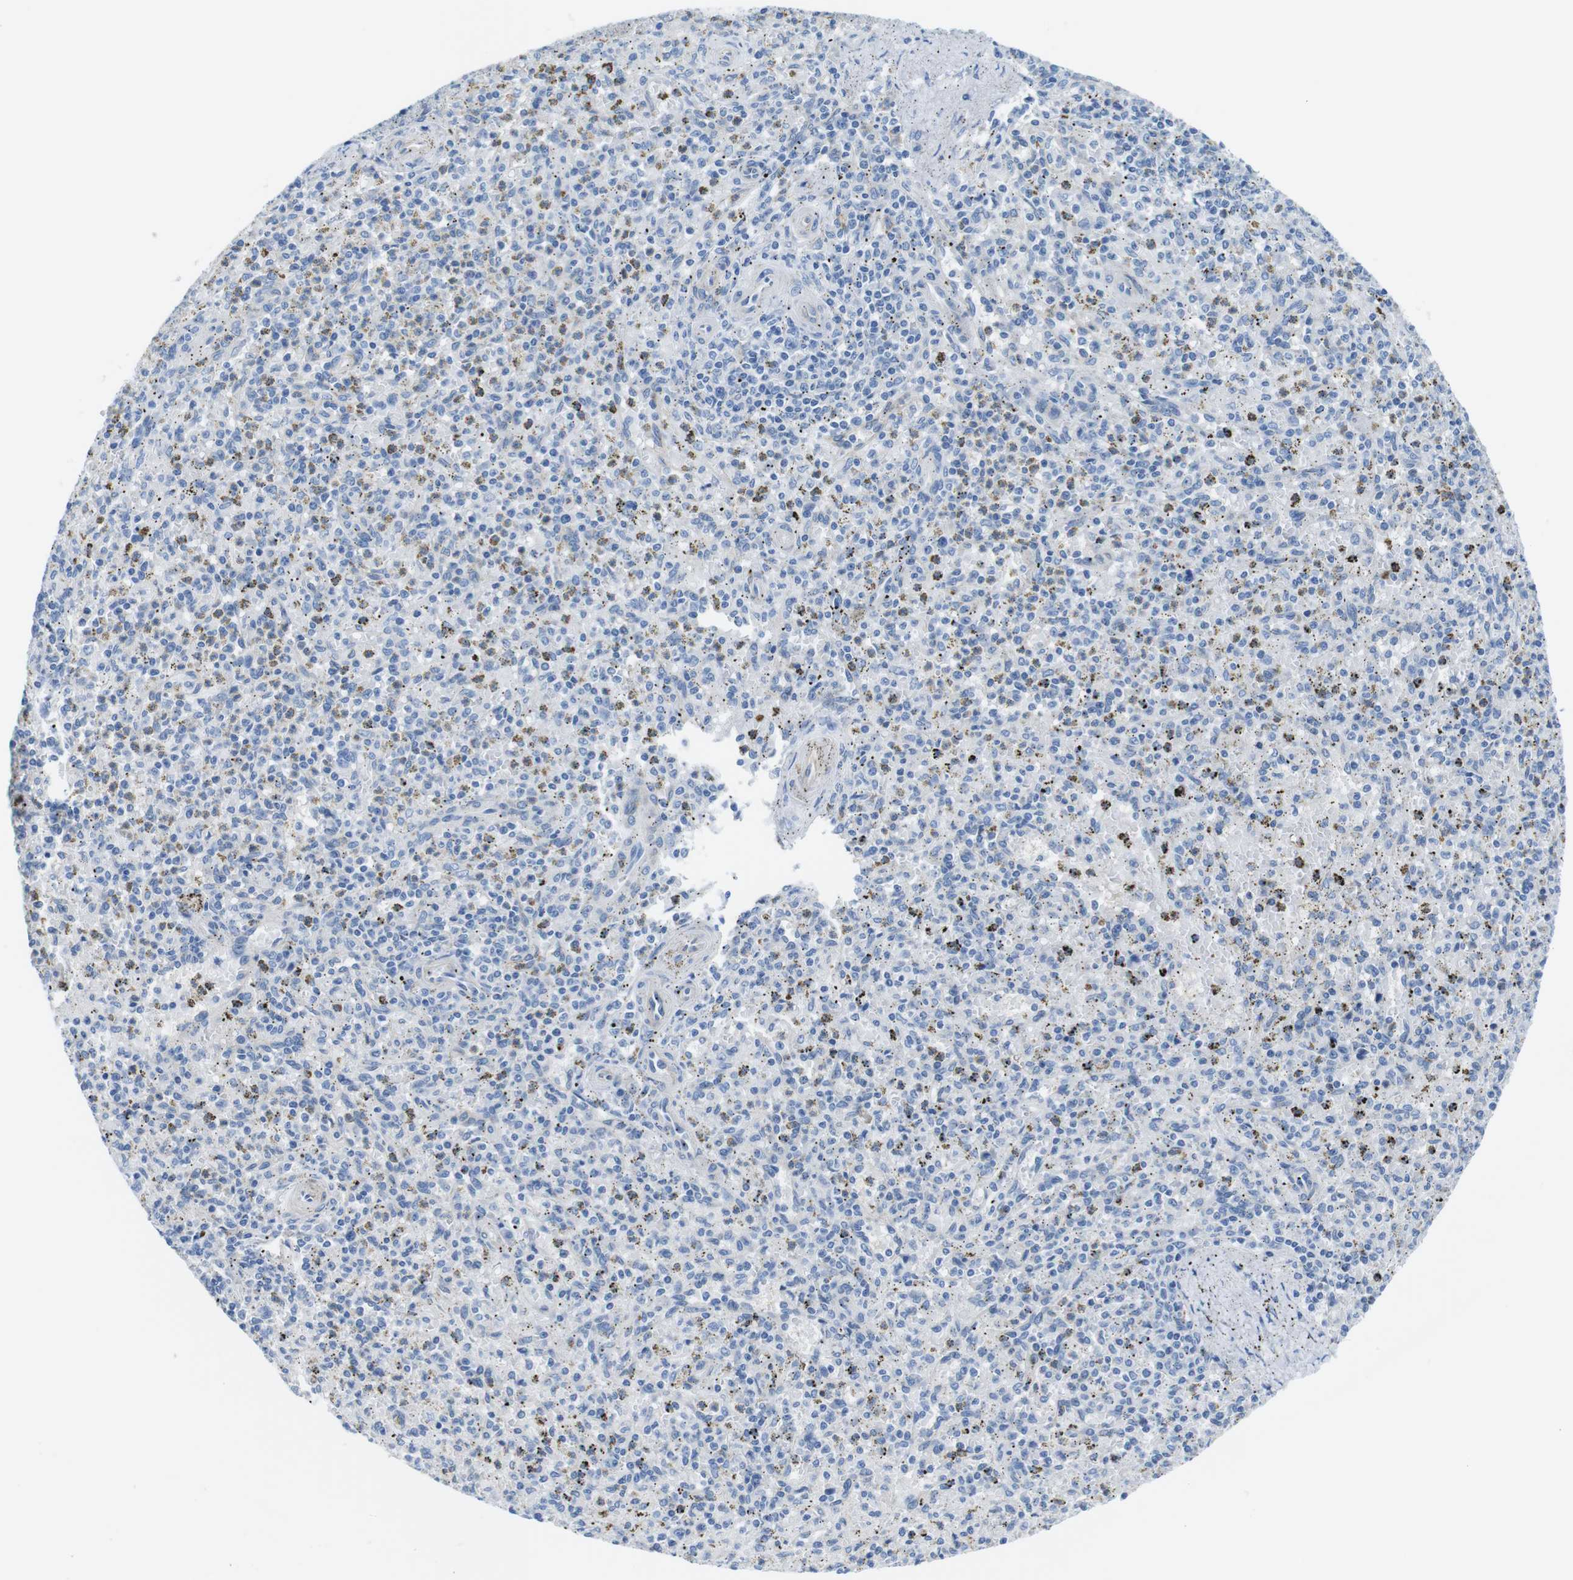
{"staining": {"intensity": "negative", "quantity": "none", "location": "none"}, "tissue": "spleen", "cell_type": "Cells in red pulp", "image_type": "normal", "snomed": [{"axis": "morphology", "description": "Normal tissue, NOS"}, {"axis": "topography", "description": "Spleen"}], "caption": "There is no significant positivity in cells in red pulp of spleen. (Stains: DAB (3,3'-diaminobenzidine) immunohistochemistry with hematoxylin counter stain, Microscopy: brightfield microscopy at high magnification).", "gene": "CDH8", "patient": {"sex": "male", "age": 72}}